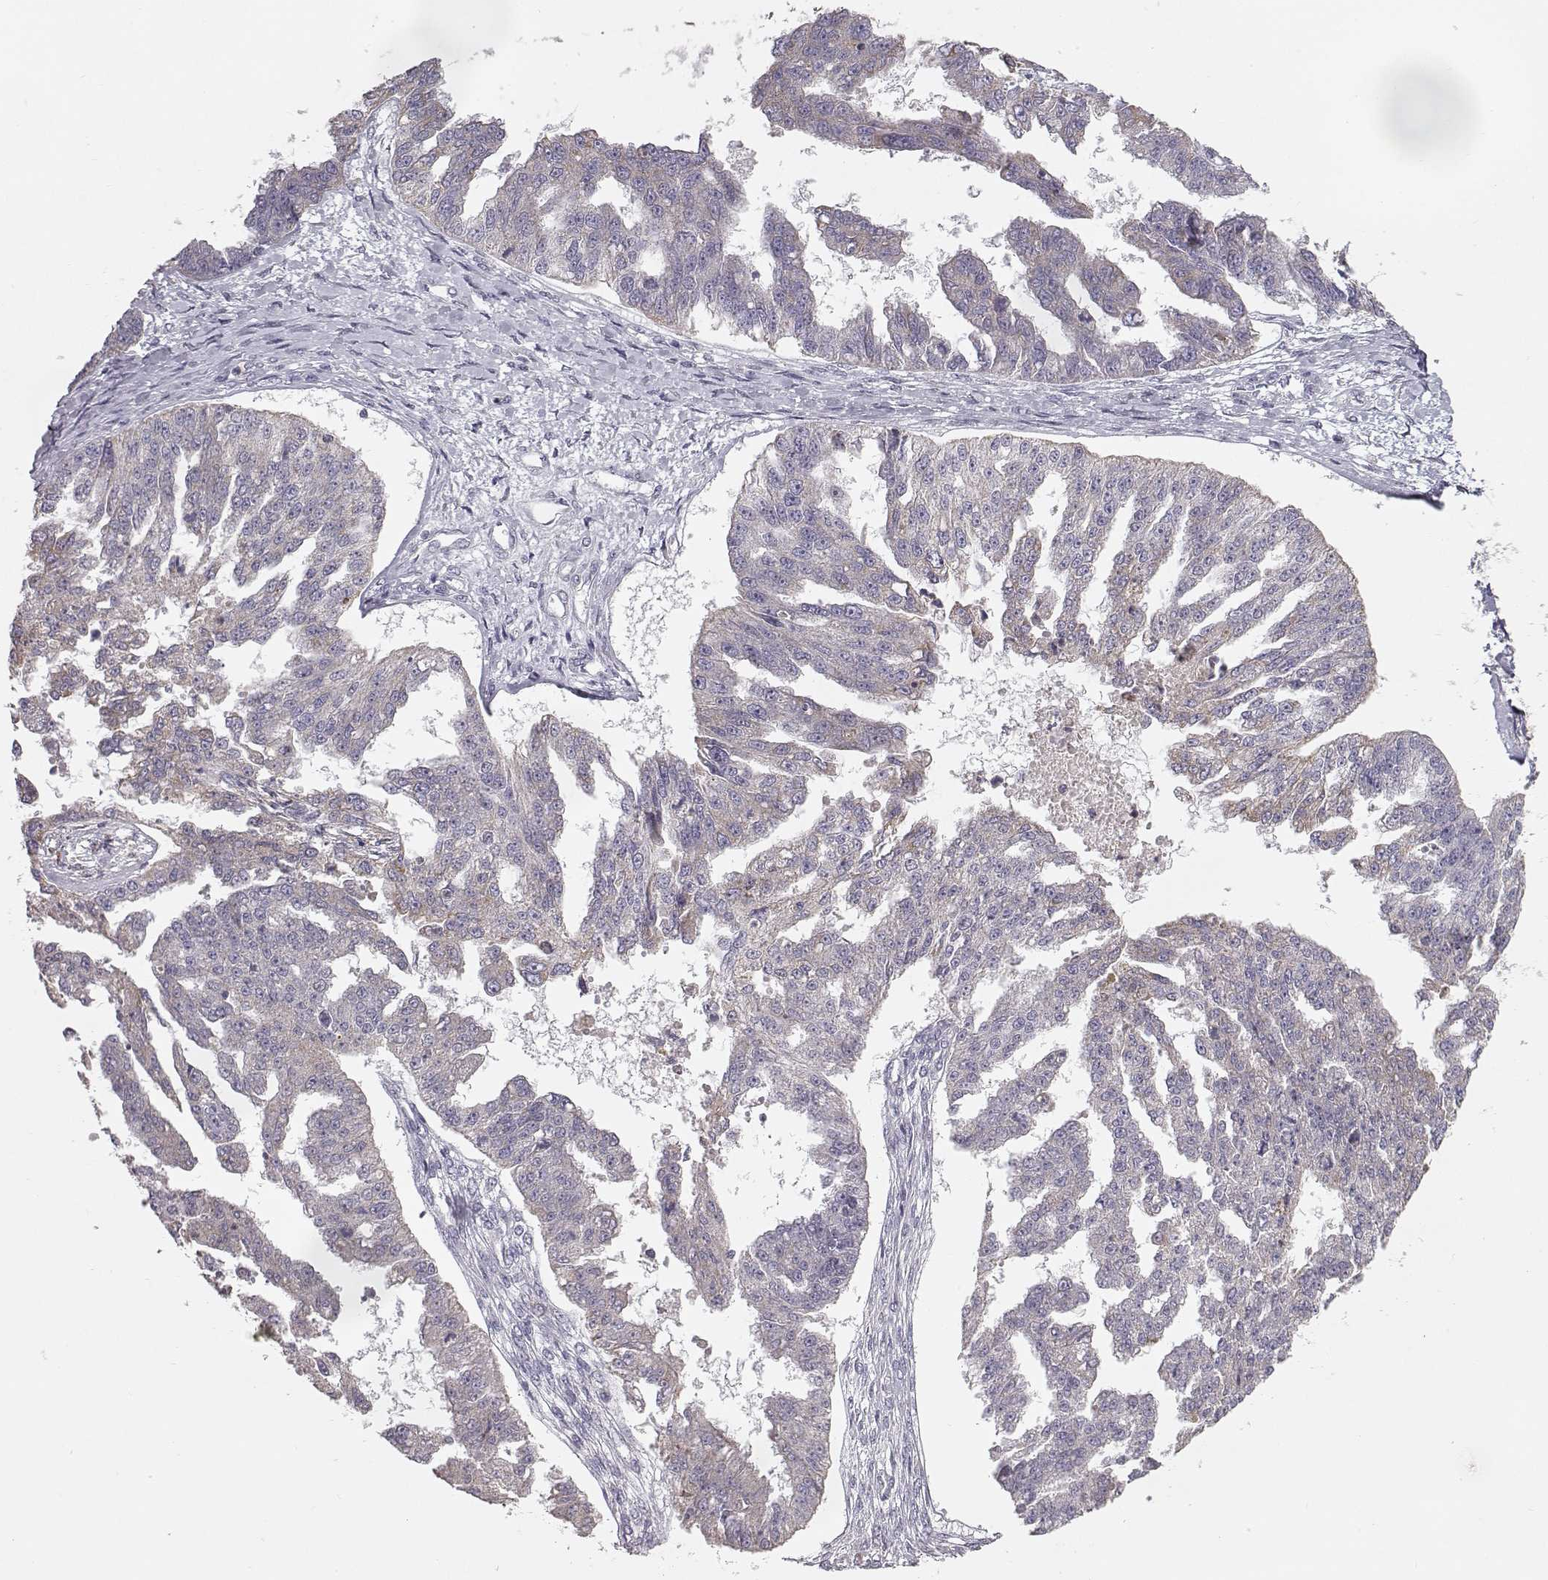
{"staining": {"intensity": "weak", "quantity": ">75%", "location": "cytoplasmic/membranous"}, "tissue": "ovarian cancer", "cell_type": "Tumor cells", "image_type": "cancer", "snomed": [{"axis": "morphology", "description": "Cystadenocarcinoma, serous, NOS"}, {"axis": "topography", "description": "Ovary"}], "caption": "The immunohistochemical stain highlights weak cytoplasmic/membranous staining in tumor cells of ovarian cancer (serous cystadenocarcinoma) tissue. Ihc stains the protein of interest in brown and the nuclei are stained blue.", "gene": "GRAP2", "patient": {"sex": "female", "age": 58}}